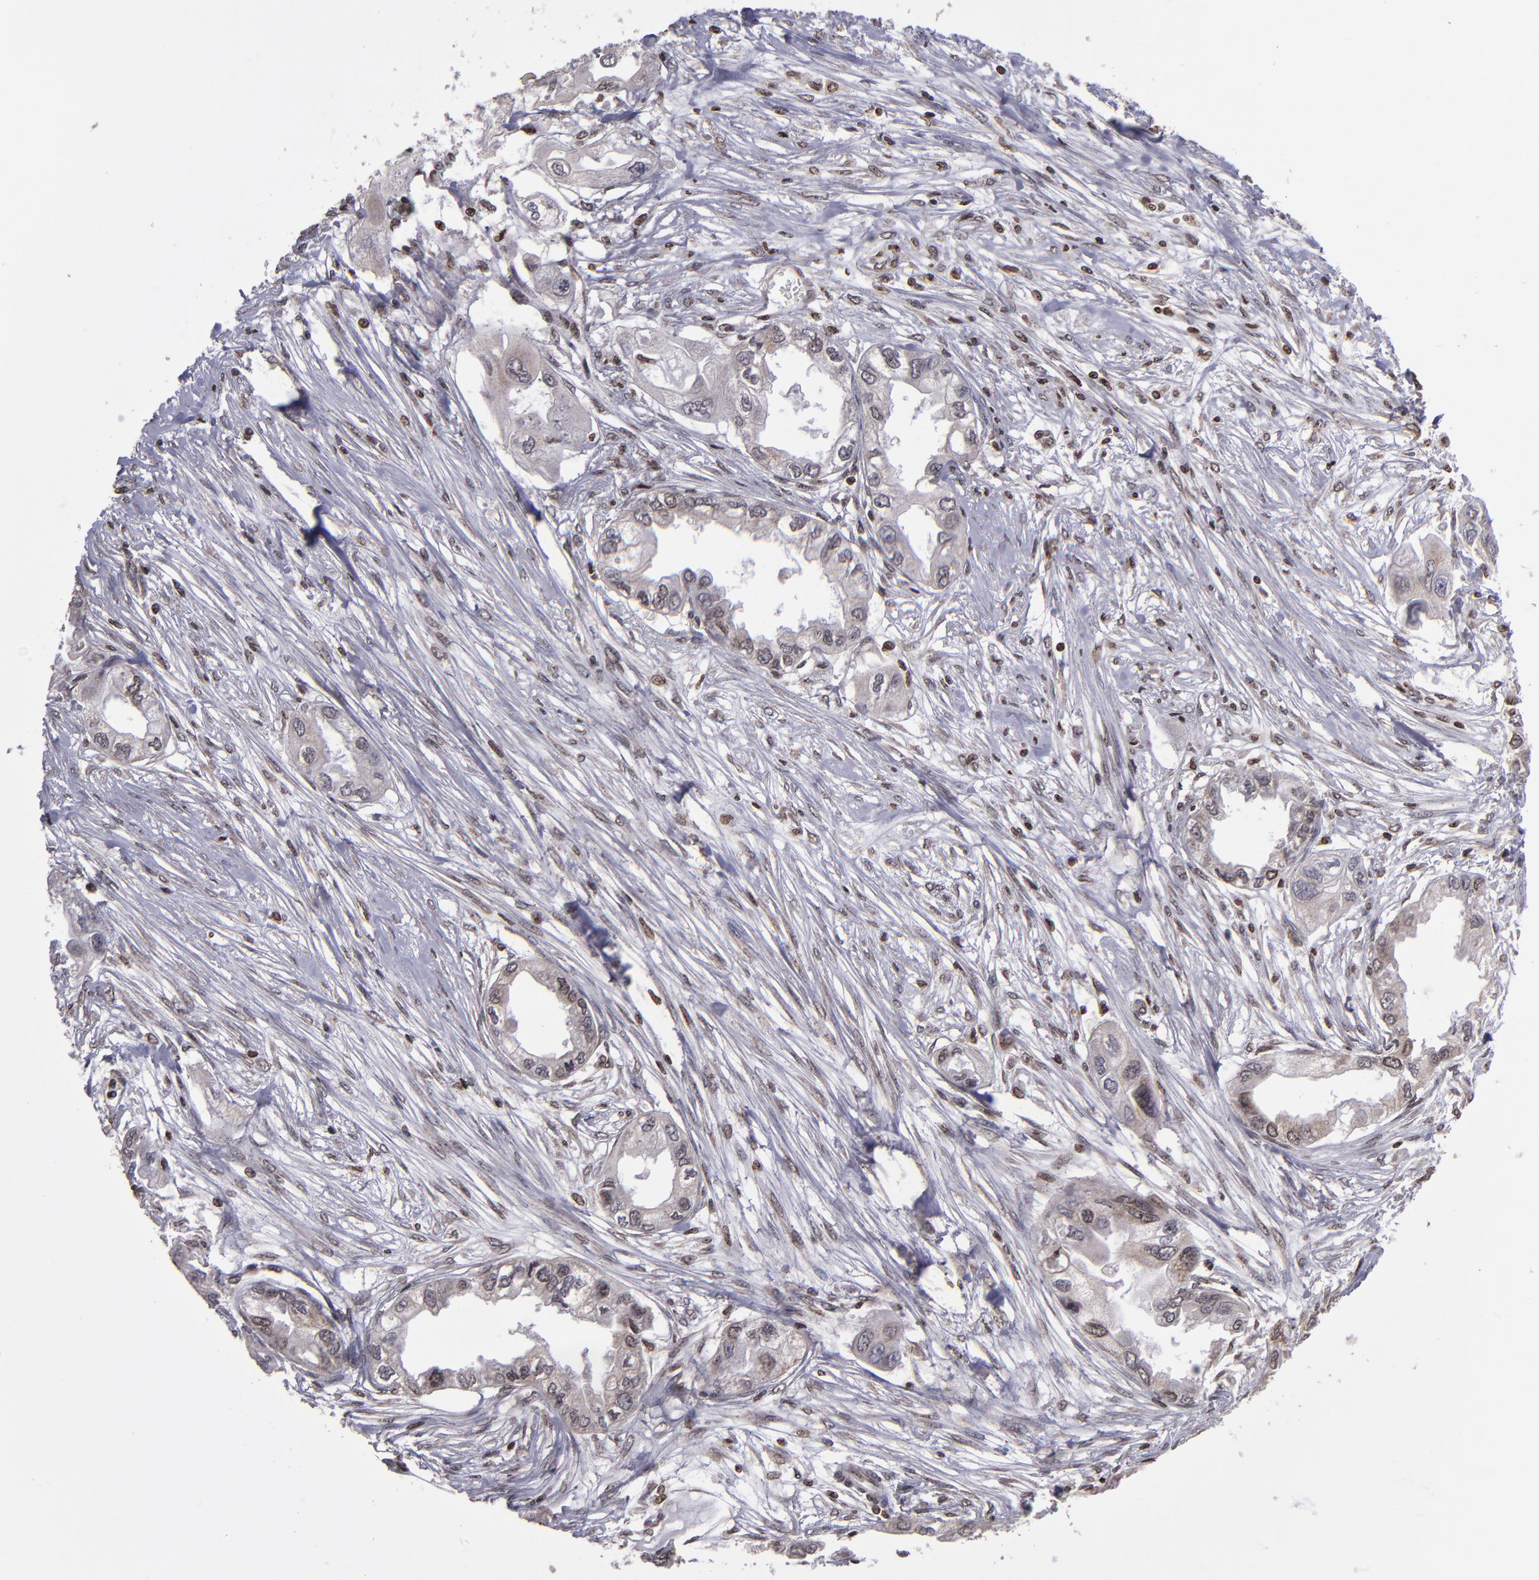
{"staining": {"intensity": "weak", "quantity": ">75%", "location": "cytoplasmic/membranous,nuclear"}, "tissue": "endometrial cancer", "cell_type": "Tumor cells", "image_type": "cancer", "snomed": [{"axis": "morphology", "description": "Adenocarcinoma, NOS"}, {"axis": "topography", "description": "Endometrium"}], "caption": "Tumor cells show low levels of weak cytoplasmic/membranous and nuclear expression in about >75% of cells in human endometrial cancer.", "gene": "CSDC2", "patient": {"sex": "female", "age": 67}}